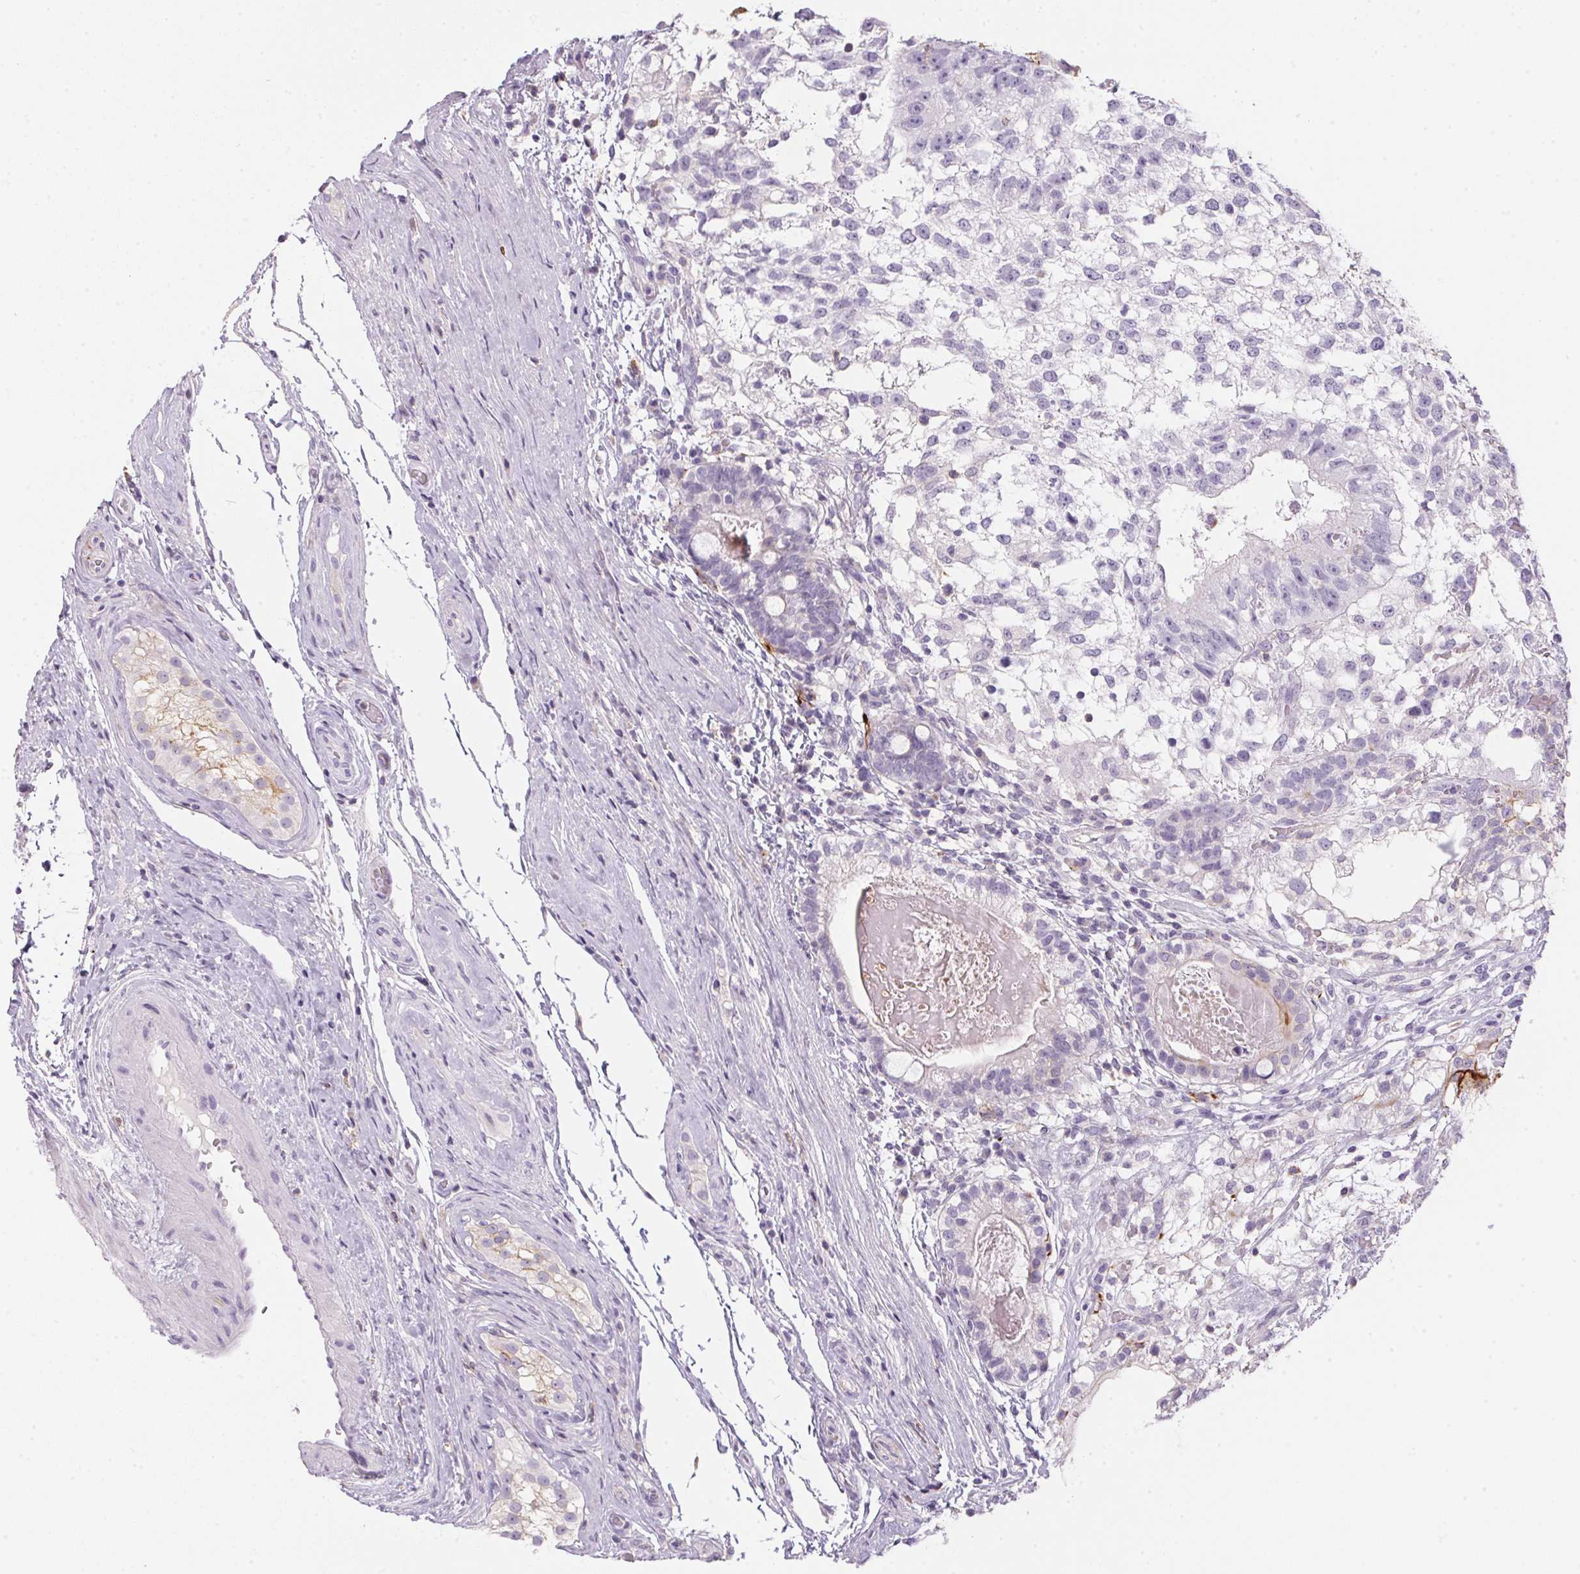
{"staining": {"intensity": "moderate", "quantity": "<25%", "location": "cytoplasmic/membranous"}, "tissue": "testis cancer", "cell_type": "Tumor cells", "image_type": "cancer", "snomed": [{"axis": "morphology", "description": "Seminoma, NOS"}, {"axis": "morphology", "description": "Carcinoma, Embryonal, NOS"}, {"axis": "topography", "description": "Testis"}], "caption": "The immunohistochemical stain labels moderate cytoplasmic/membranous staining in tumor cells of testis cancer (seminoma) tissue.", "gene": "ECPAS", "patient": {"sex": "male", "age": 41}}